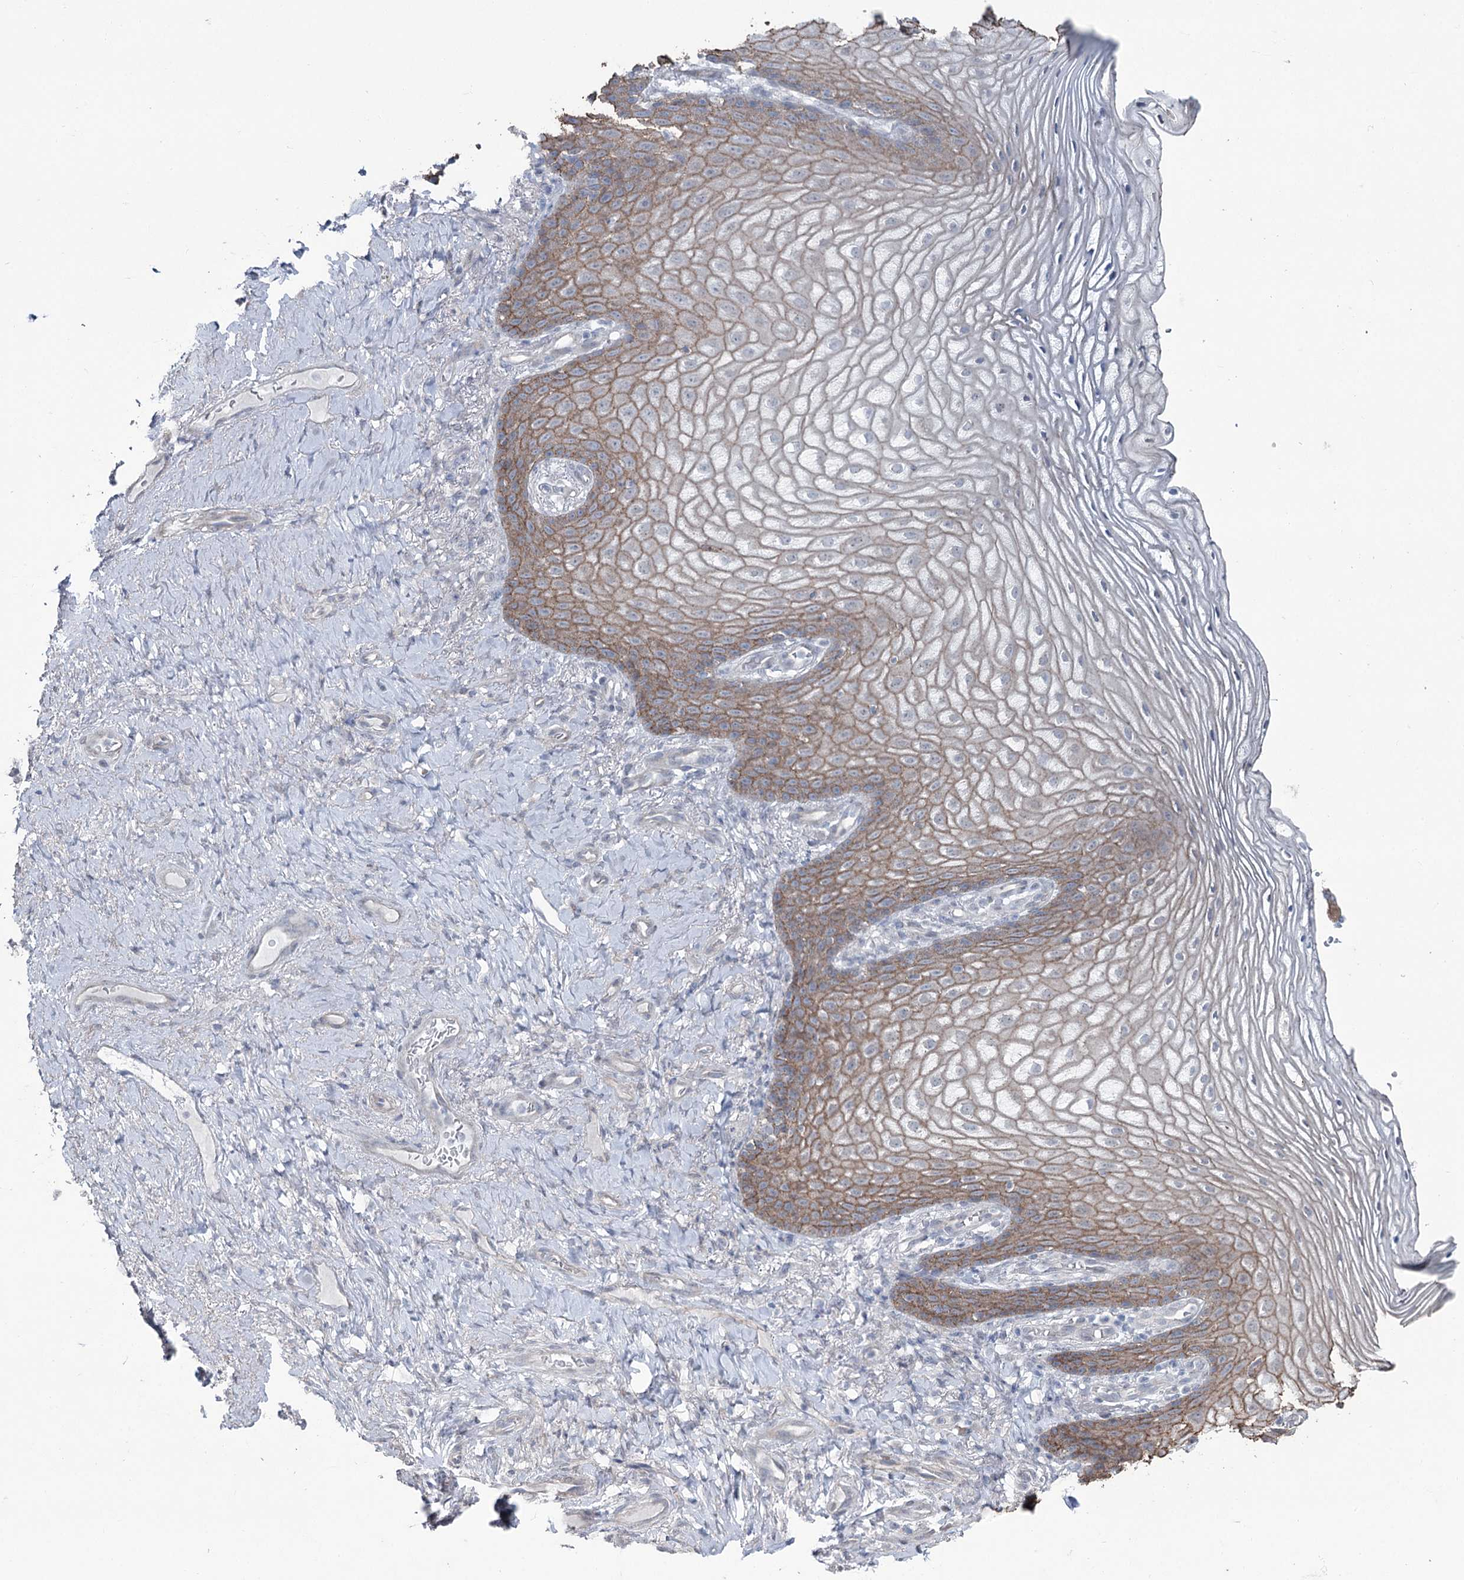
{"staining": {"intensity": "moderate", "quantity": ">75%", "location": "cytoplasmic/membranous"}, "tissue": "vagina", "cell_type": "Squamous epithelial cells", "image_type": "normal", "snomed": [{"axis": "morphology", "description": "Normal tissue, NOS"}, {"axis": "topography", "description": "Vagina"}], "caption": "Approximately >75% of squamous epithelial cells in normal vagina exhibit moderate cytoplasmic/membranous protein staining as visualized by brown immunohistochemical staining.", "gene": "FAM120B", "patient": {"sex": "female", "age": 60}}